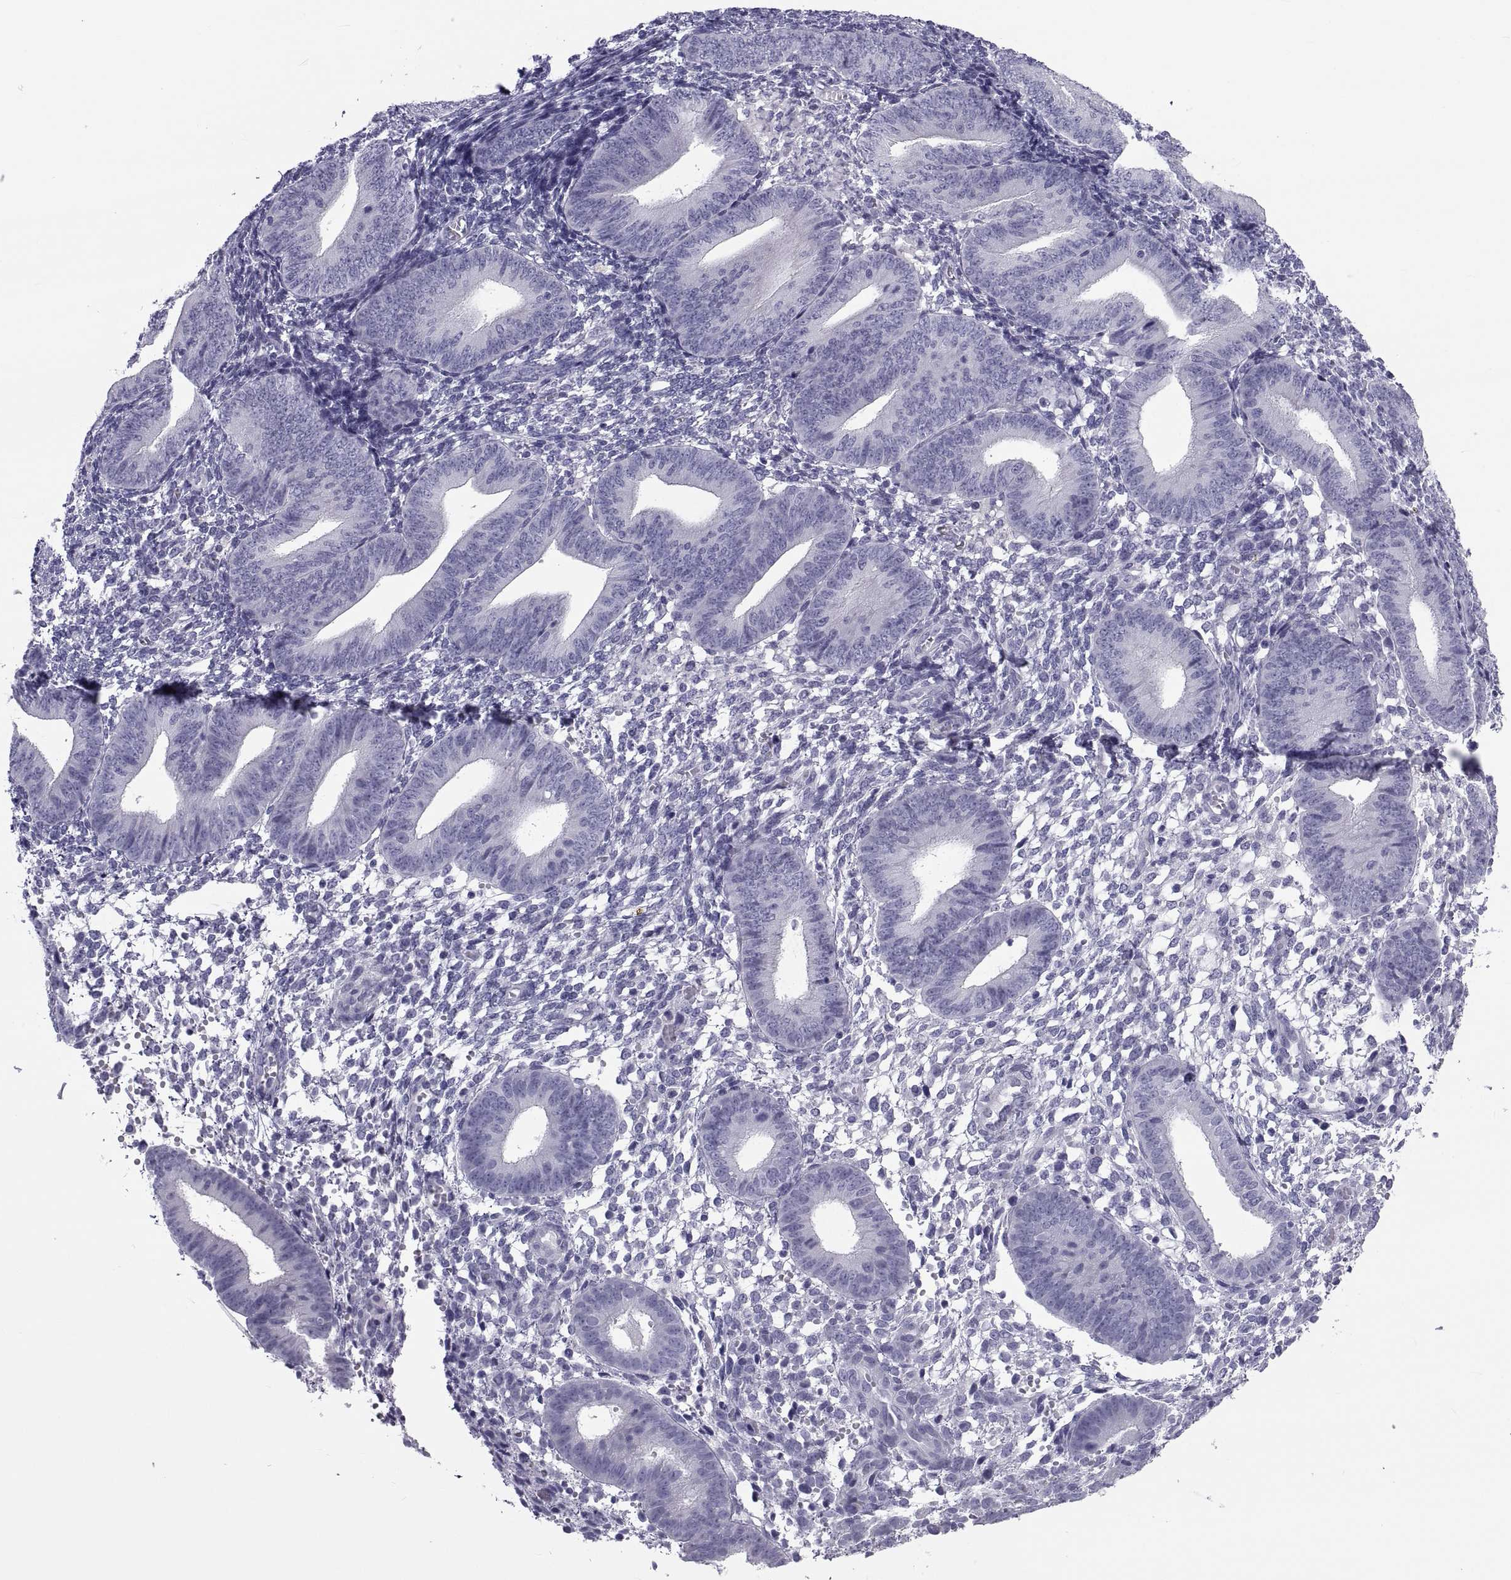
{"staining": {"intensity": "negative", "quantity": "none", "location": "none"}, "tissue": "endometrium", "cell_type": "Cells in endometrial stroma", "image_type": "normal", "snomed": [{"axis": "morphology", "description": "Normal tissue, NOS"}, {"axis": "topography", "description": "Endometrium"}], "caption": "Immunohistochemical staining of unremarkable human endometrium exhibits no significant positivity in cells in endometrial stroma. The staining was performed using DAB (3,3'-diaminobenzidine) to visualize the protein expression in brown, while the nuclei were stained in blue with hematoxylin (Magnification: 20x).", "gene": "NPTX2", "patient": {"sex": "female", "age": 39}}